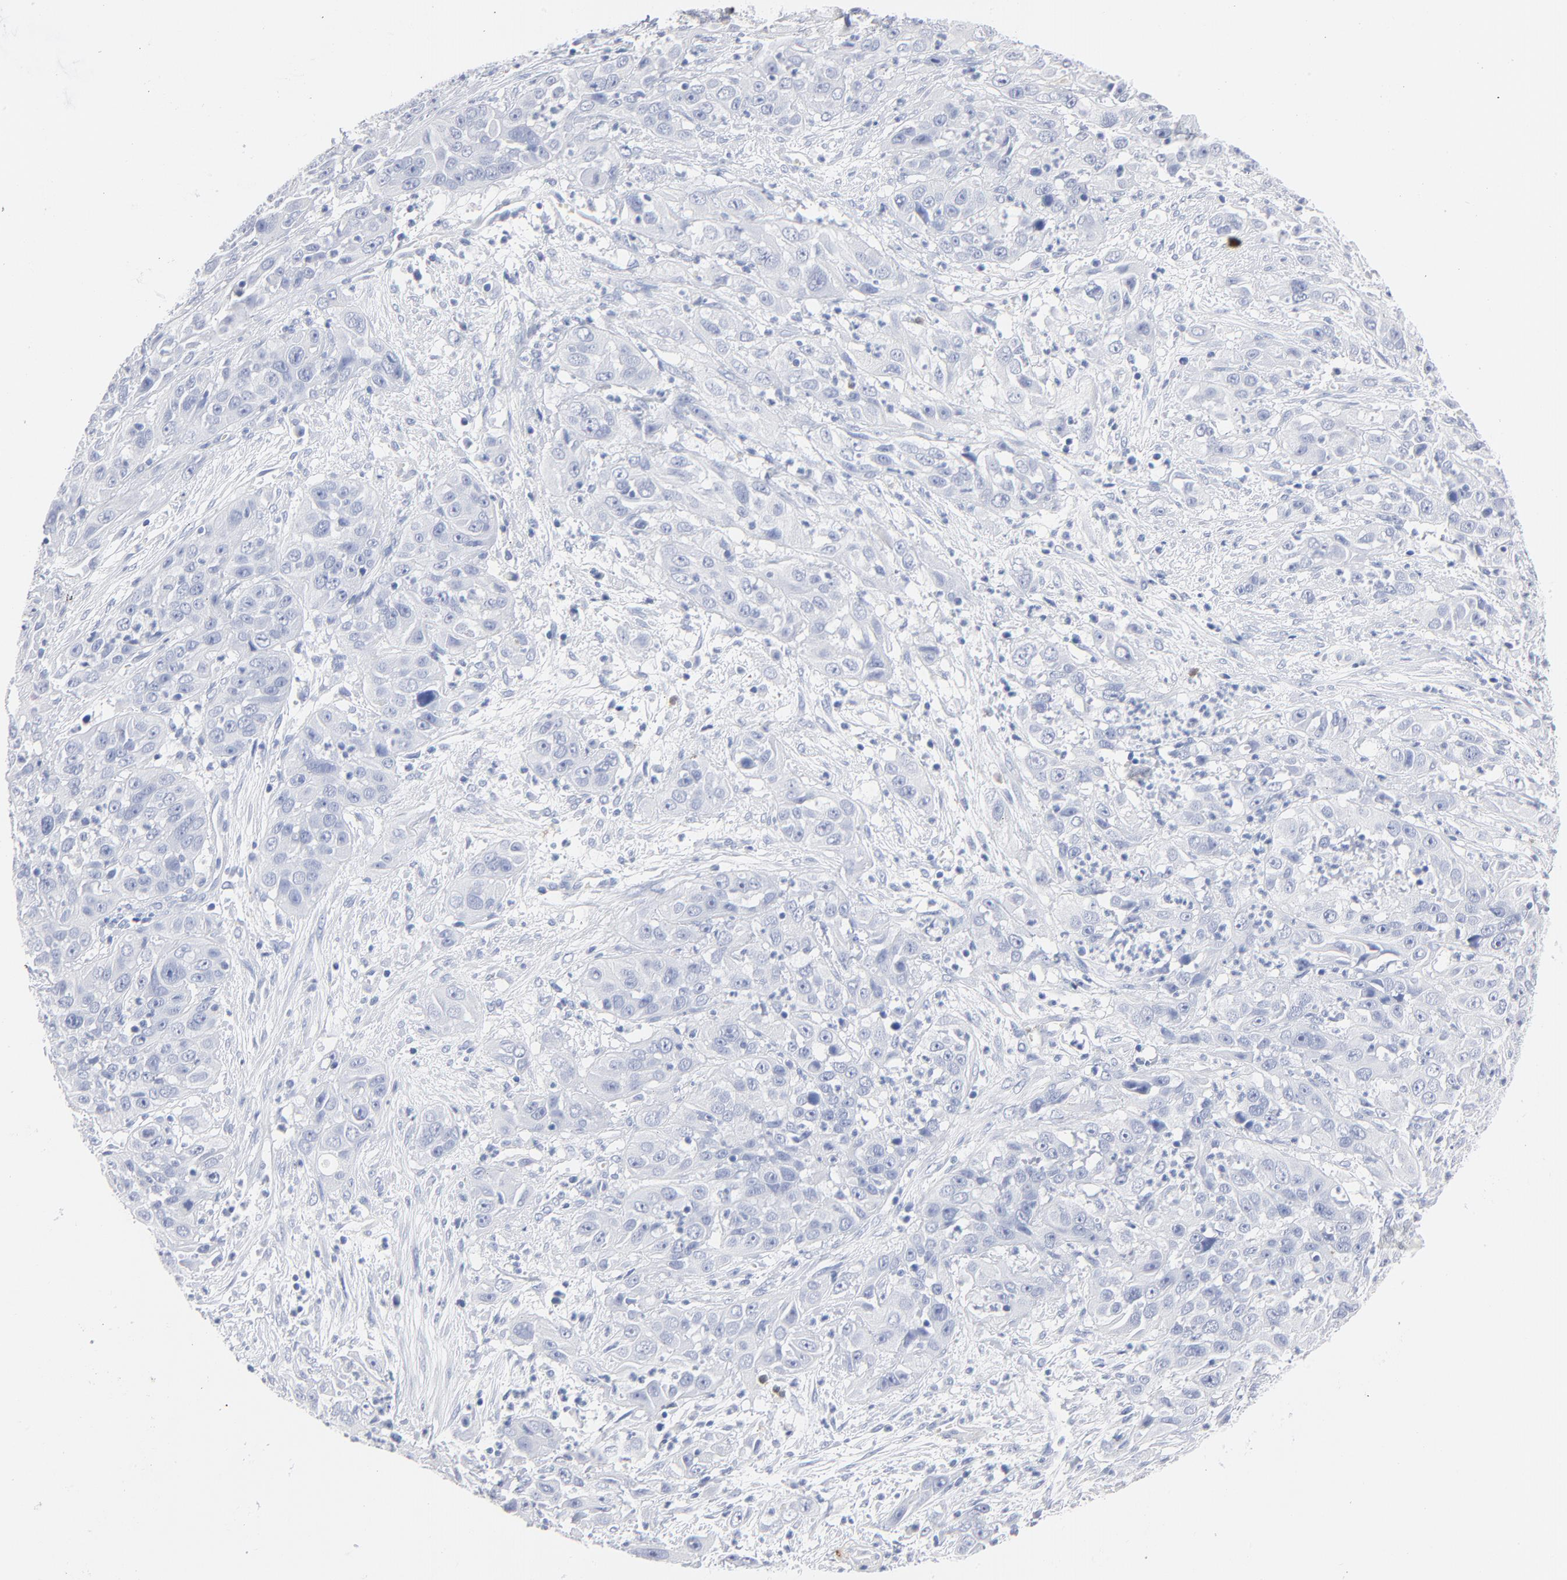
{"staining": {"intensity": "negative", "quantity": "none", "location": "none"}, "tissue": "cervical cancer", "cell_type": "Tumor cells", "image_type": "cancer", "snomed": [{"axis": "morphology", "description": "Squamous cell carcinoma, NOS"}, {"axis": "topography", "description": "Cervix"}], "caption": "A micrograph of cervical cancer stained for a protein exhibits no brown staining in tumor cells.", "gene": "AGTR1", "patient": {"sex": "female", "age": 32}}